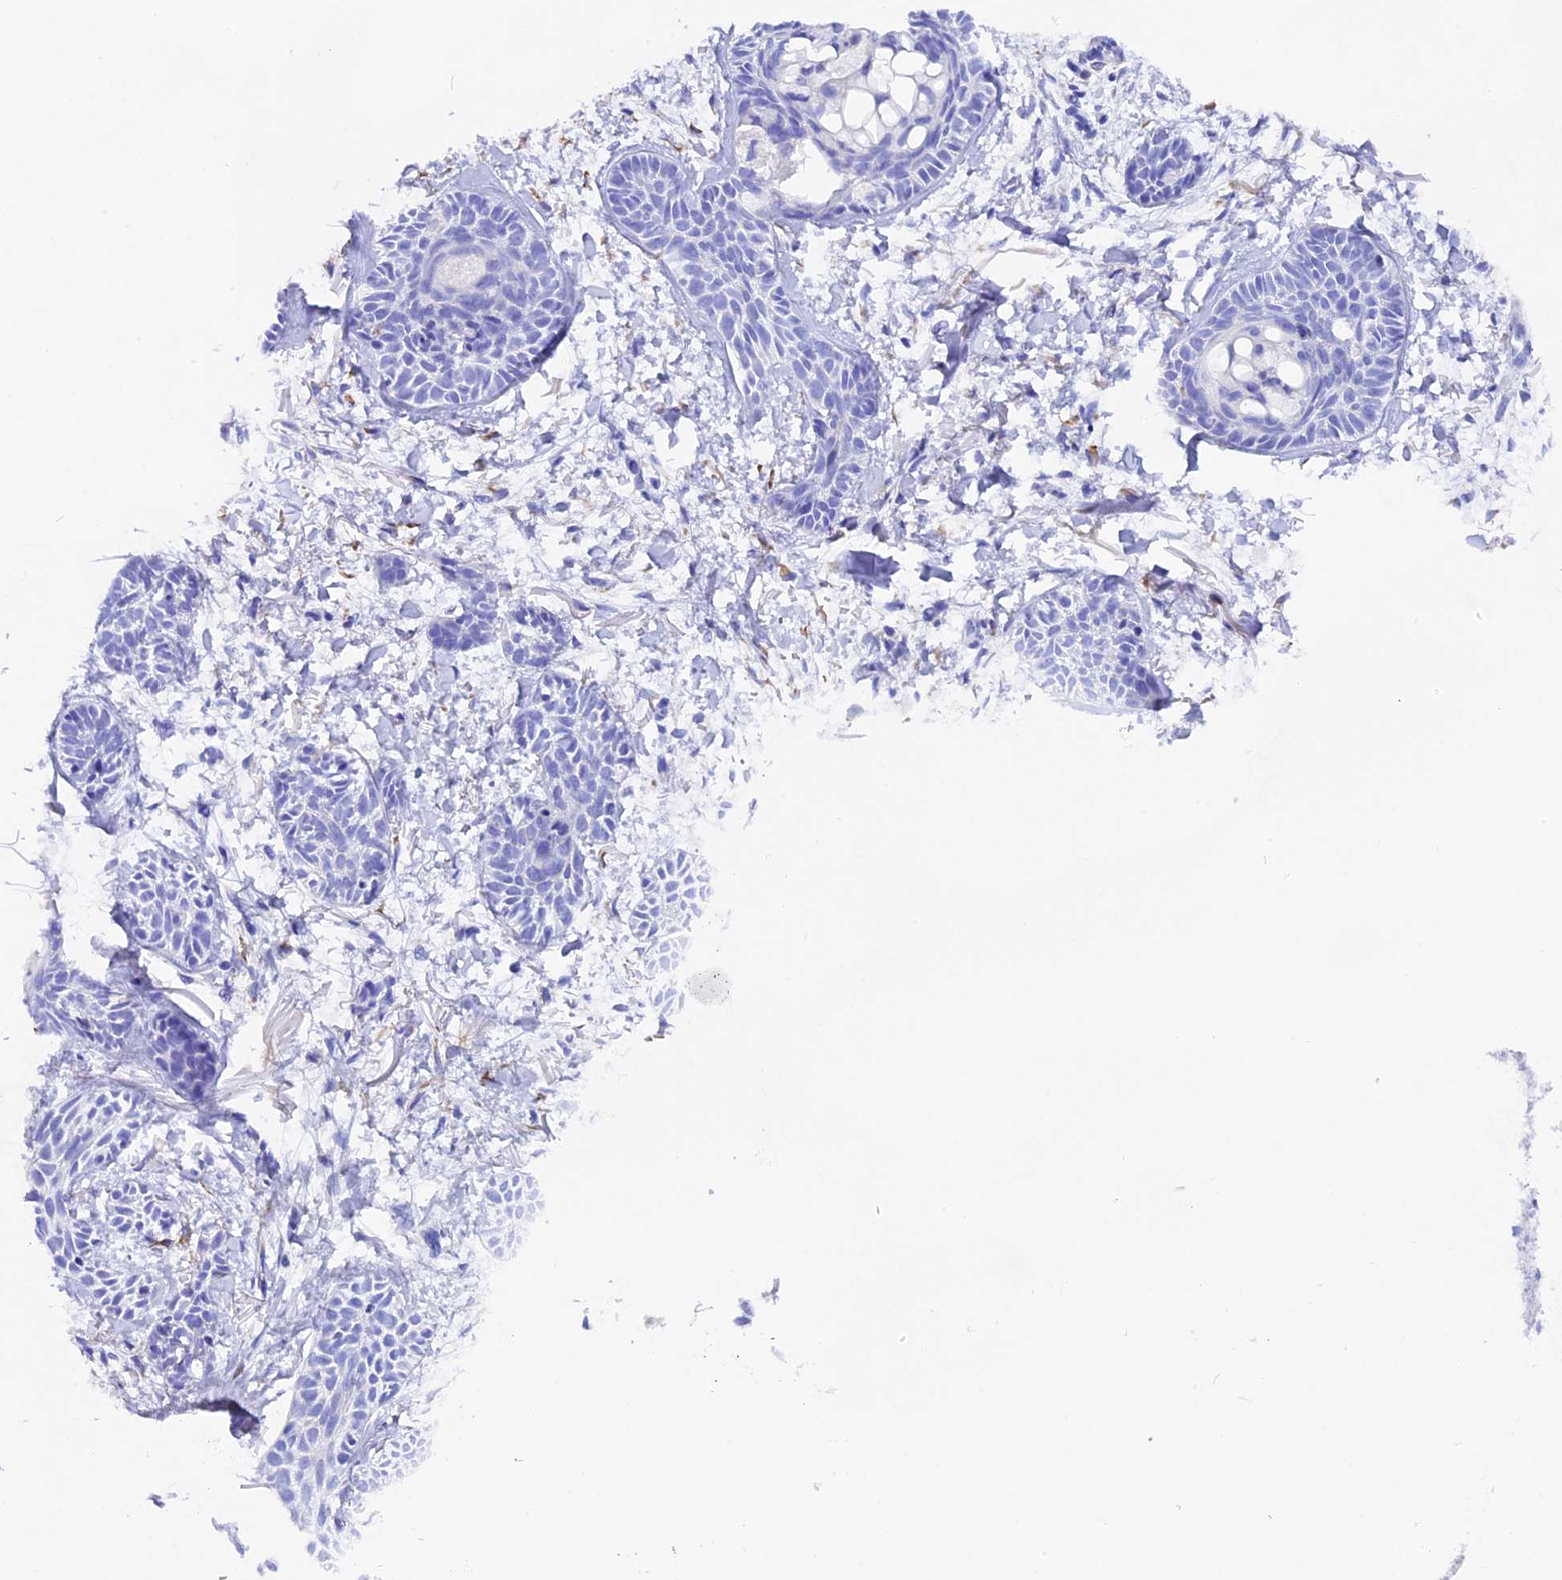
{"staining": {"intensity": "negative", "quantity": "none", "location": "none"}, "tissue": "skin cancer", "cell_type": "Tumor cells", "image_type": "cancer", "snomed": [{"axis": "morphology", "description": "Basal cell carcinoma"}, {"axis": "topography", "description": "Skin"}], "caption": "Human skin basal cell carcinoma stained for a protein using immunohistochemistry shows no positivity in tumor cells.", "gene": "FKBP11", "patient": {"sex": "female", "age": 59}}